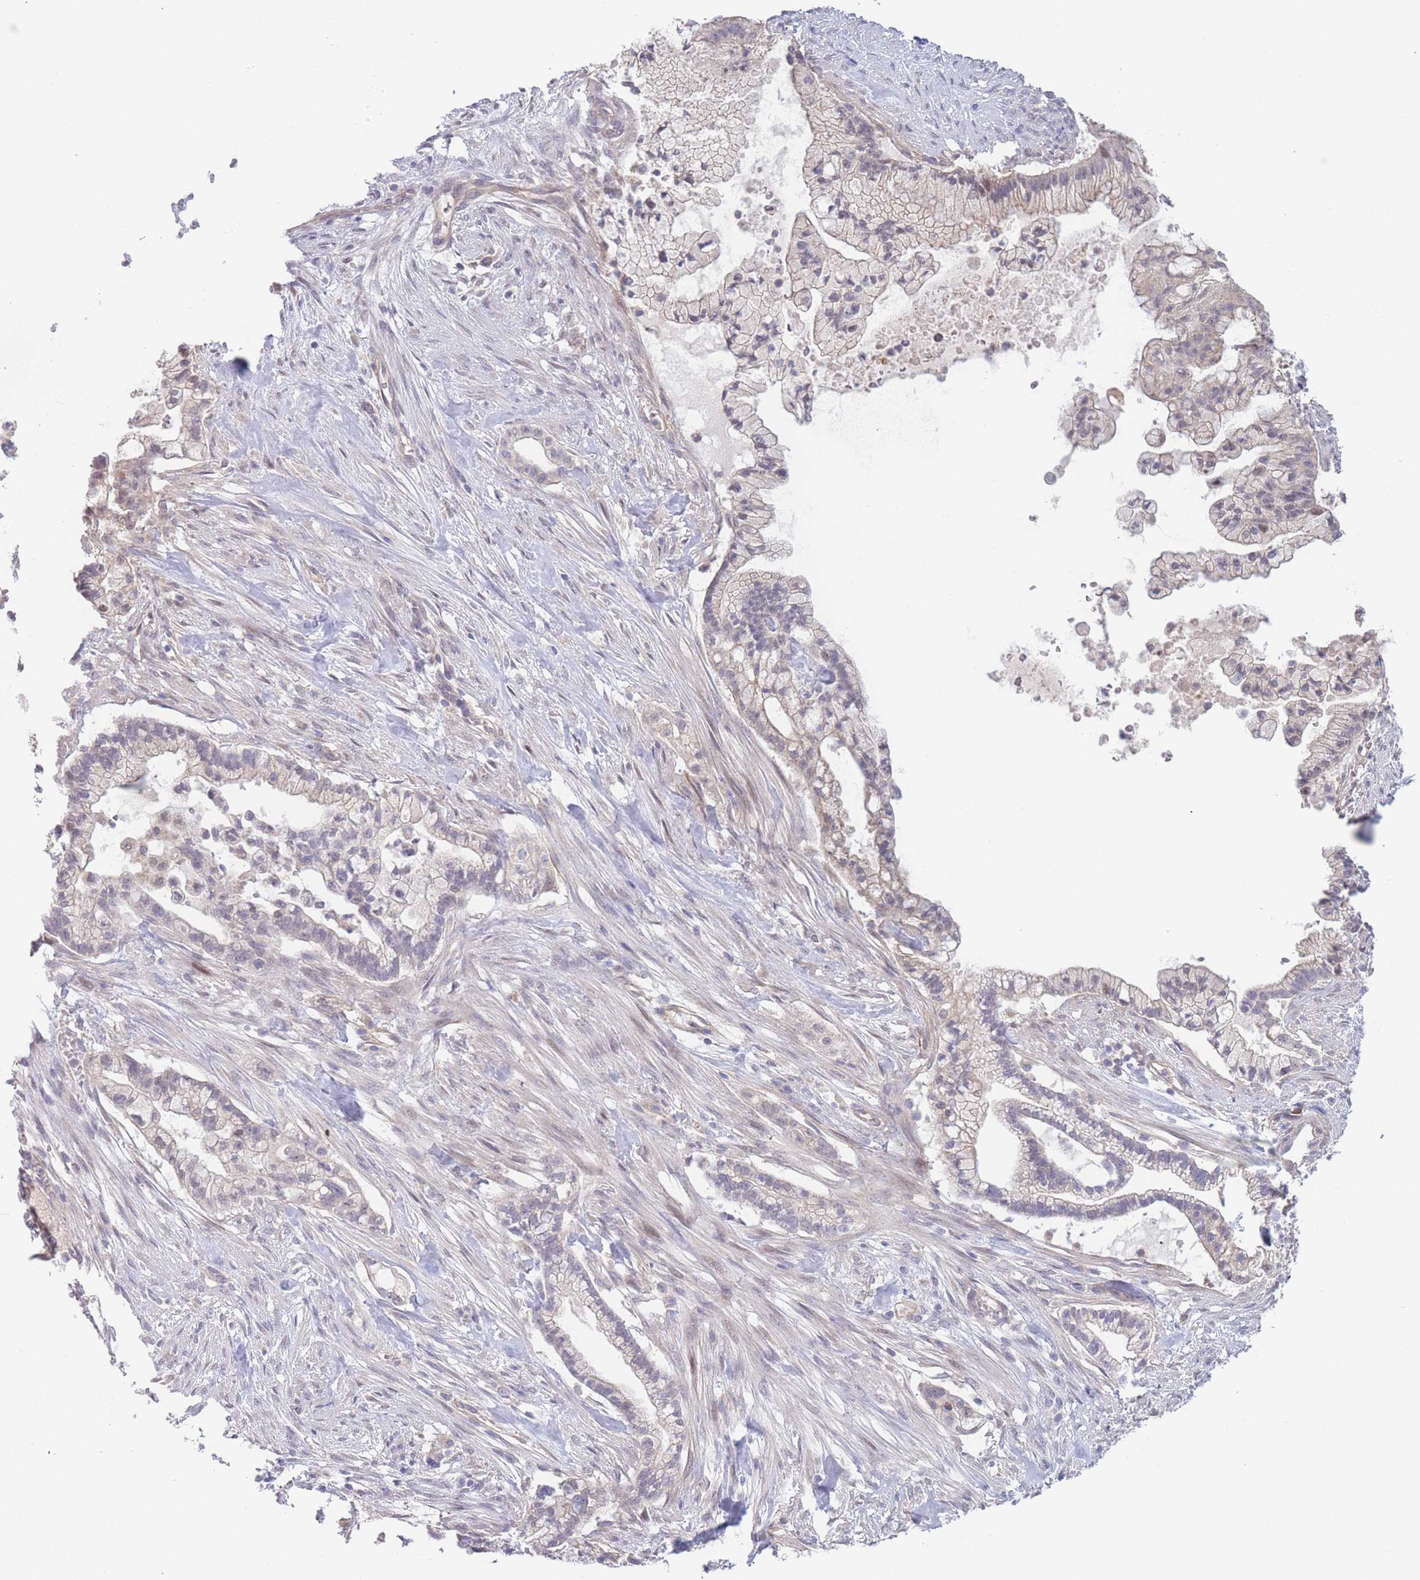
{"staining": {"intensity": "negative", "quantity": "none", "location": "none"}, "tissue": "pancreatic cancer", "cell_type": "Tumor cells", "image_type": "cancer", "snomed": [{"axis": "morphology", "description": "Adenocarcinoma, NOS"}, {"axis": "topography", "description": "Pancreas"}], "caption": "A photomicrograph of pancreatic adenocarcinoma stained for a protein shows no brown staining in tumor cells.", "gene": "FAM227B", "patient": {"sex": "male", "age": 44}}